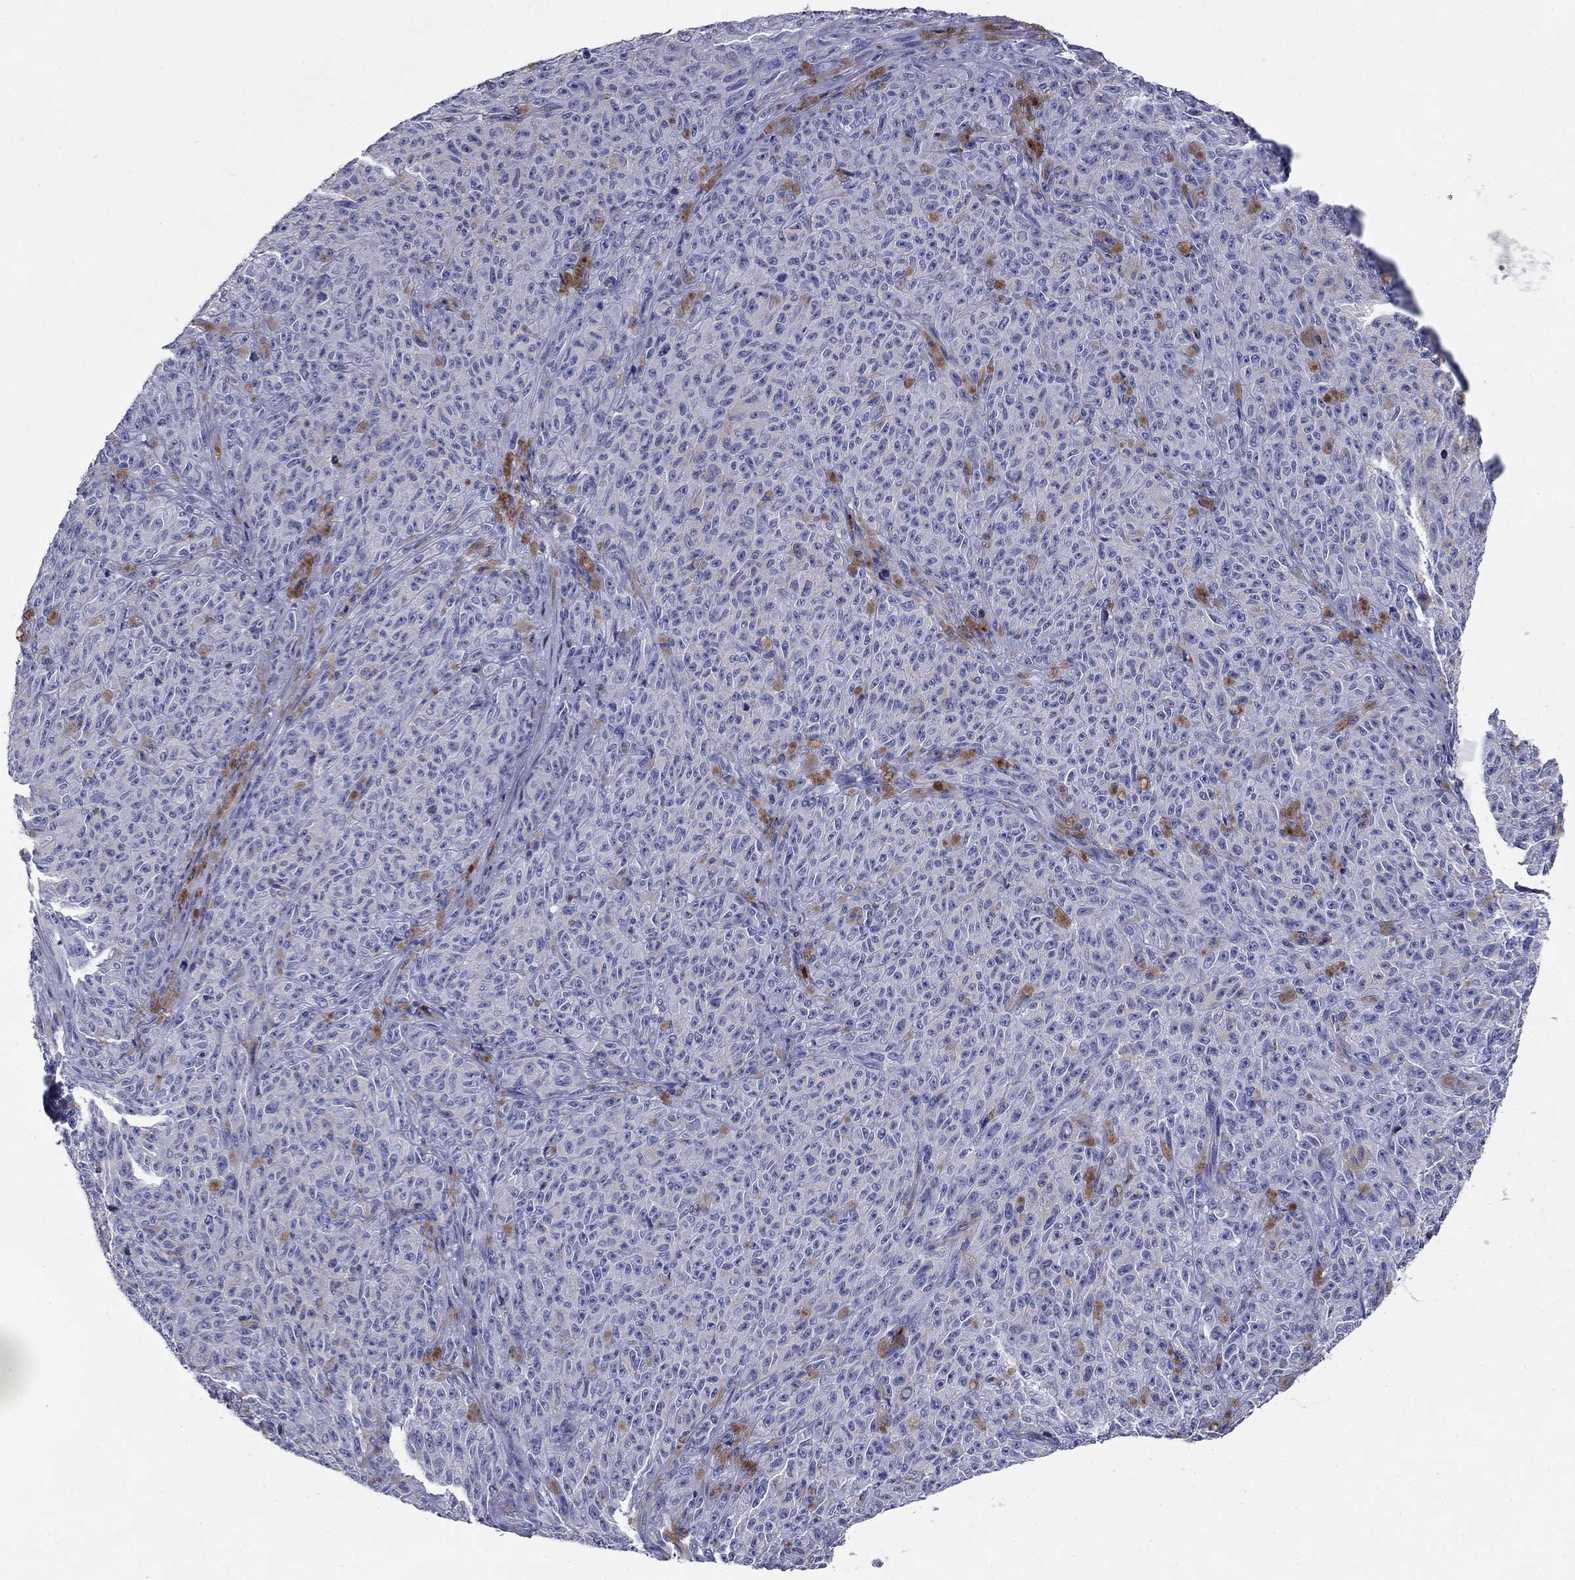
{"staining": {"intensity": "negative", "quantity": "none", "location": "none"}, "tissue": "melanoma", "cell_type": "Tumor cells", "image_type": "cancer", "snomed": [{"axis": "morphology", "description": "Malignant melanoma, NOS"}, {"axis": "topography", "description": "Skin"}], "caption": "An IHC photomicrograph of malignant melanoma is shown. There is no staining in tumor cells of malignant melanoma. (Brightfield microscopy of DAB immunohistochemistry at high magnification).", "gene": "NDUFA4L2", "patient": {"sex": "female", "age": 82}}